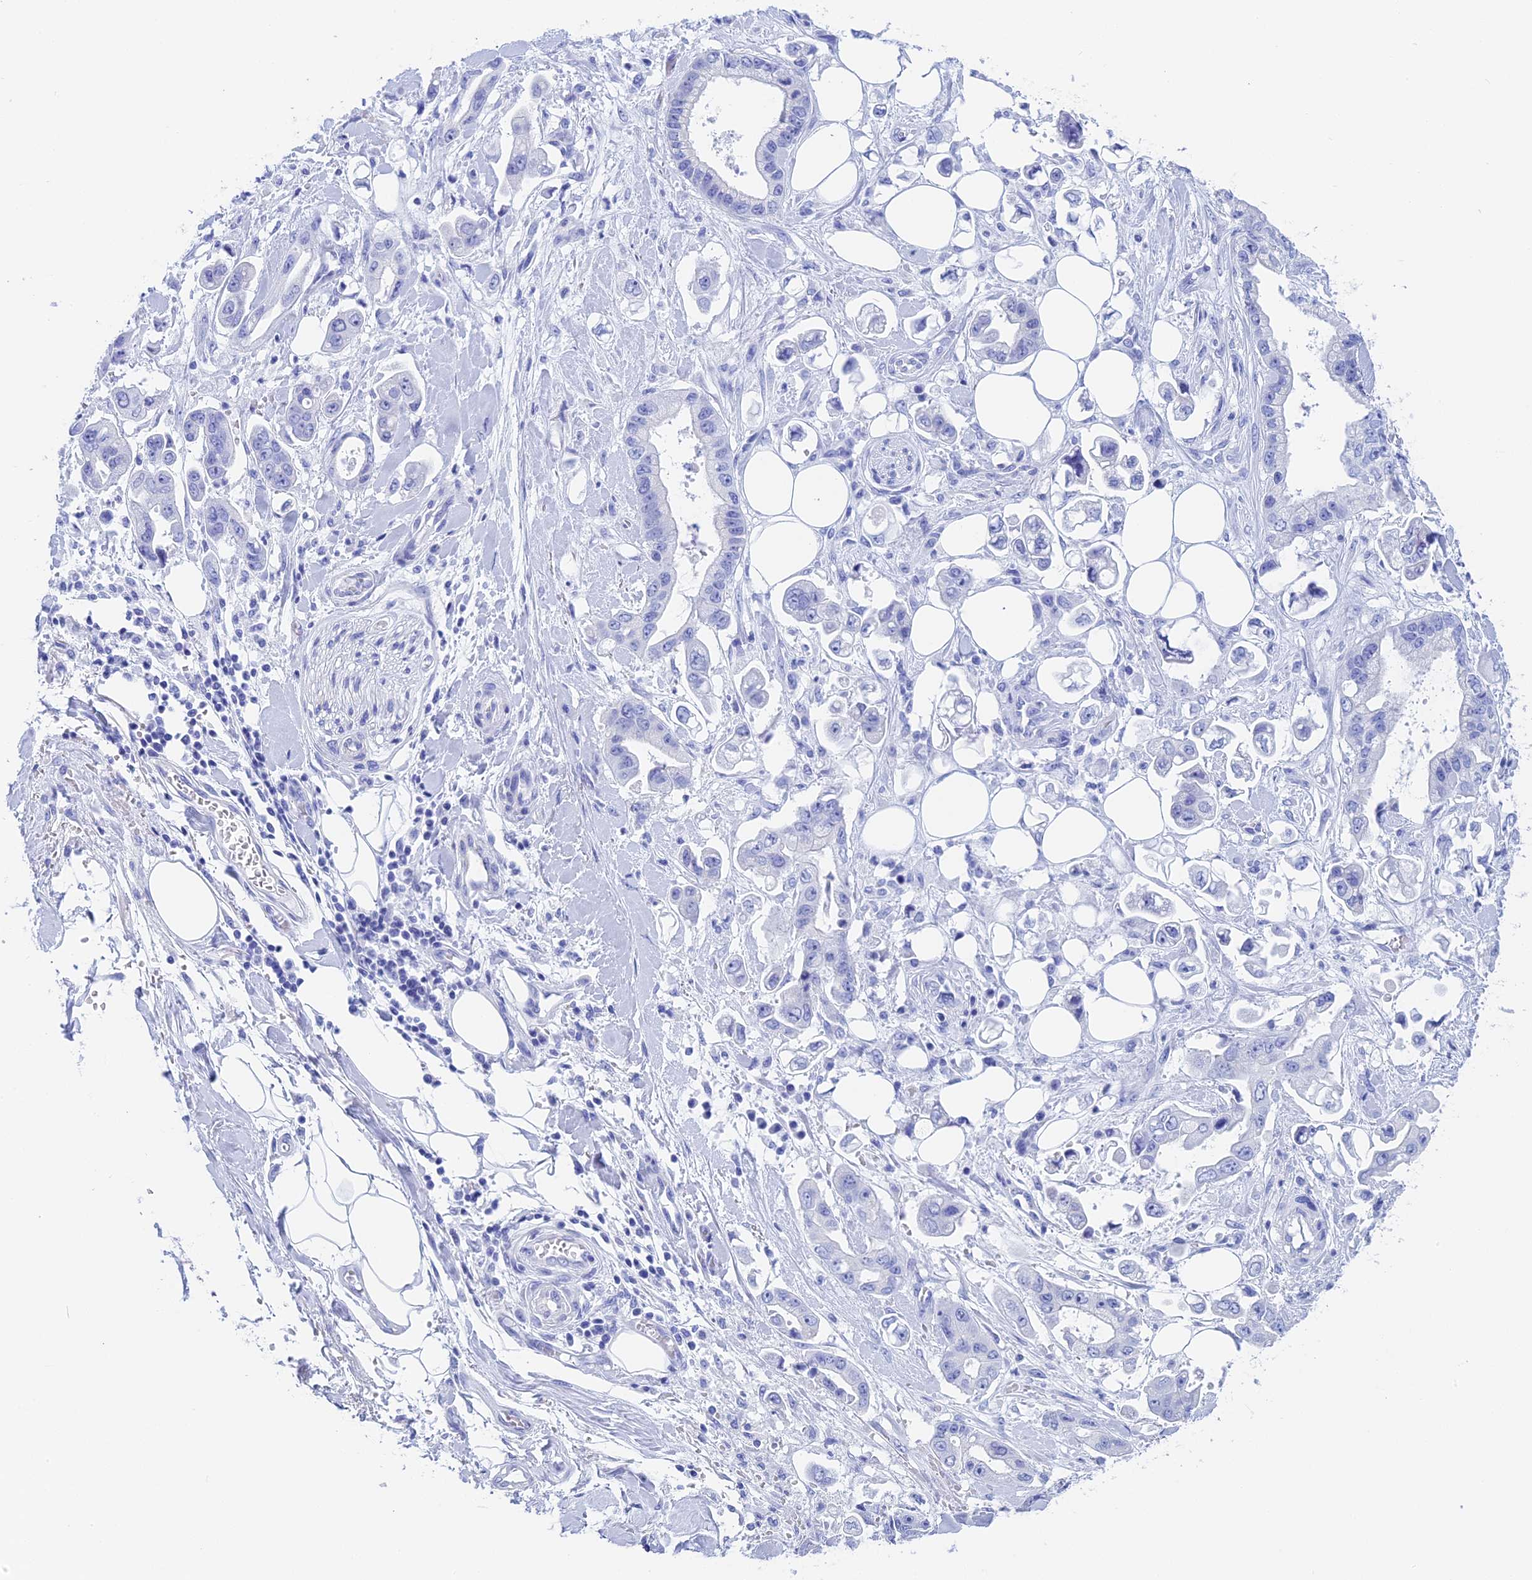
{"staining": {"intensity": "negative", "quantity": "none", "location": "none"}, "tissue": "stomach cancer", "cell_type": "Tumor cells", "image_type": "cancer", "snomed": [{"axis": "morphology", "description": "Adenocarcinoma, NOS"}, {"axis": "topography", "description": "Stomach"}], "caption": "High magnification brightfield microscopy of stomach adenocarcinoma stained with DAB (3,3'-diaminobenzidine) (brown) and counterstained with hematoxylin (blue): tumor cells show no significant positivity. (DAB immunohistochemistry (IHC) visualized using brightfield microscopy, high magnification).", "gene": "TEX101", "patient": {"sex": "male", "age": 62}}